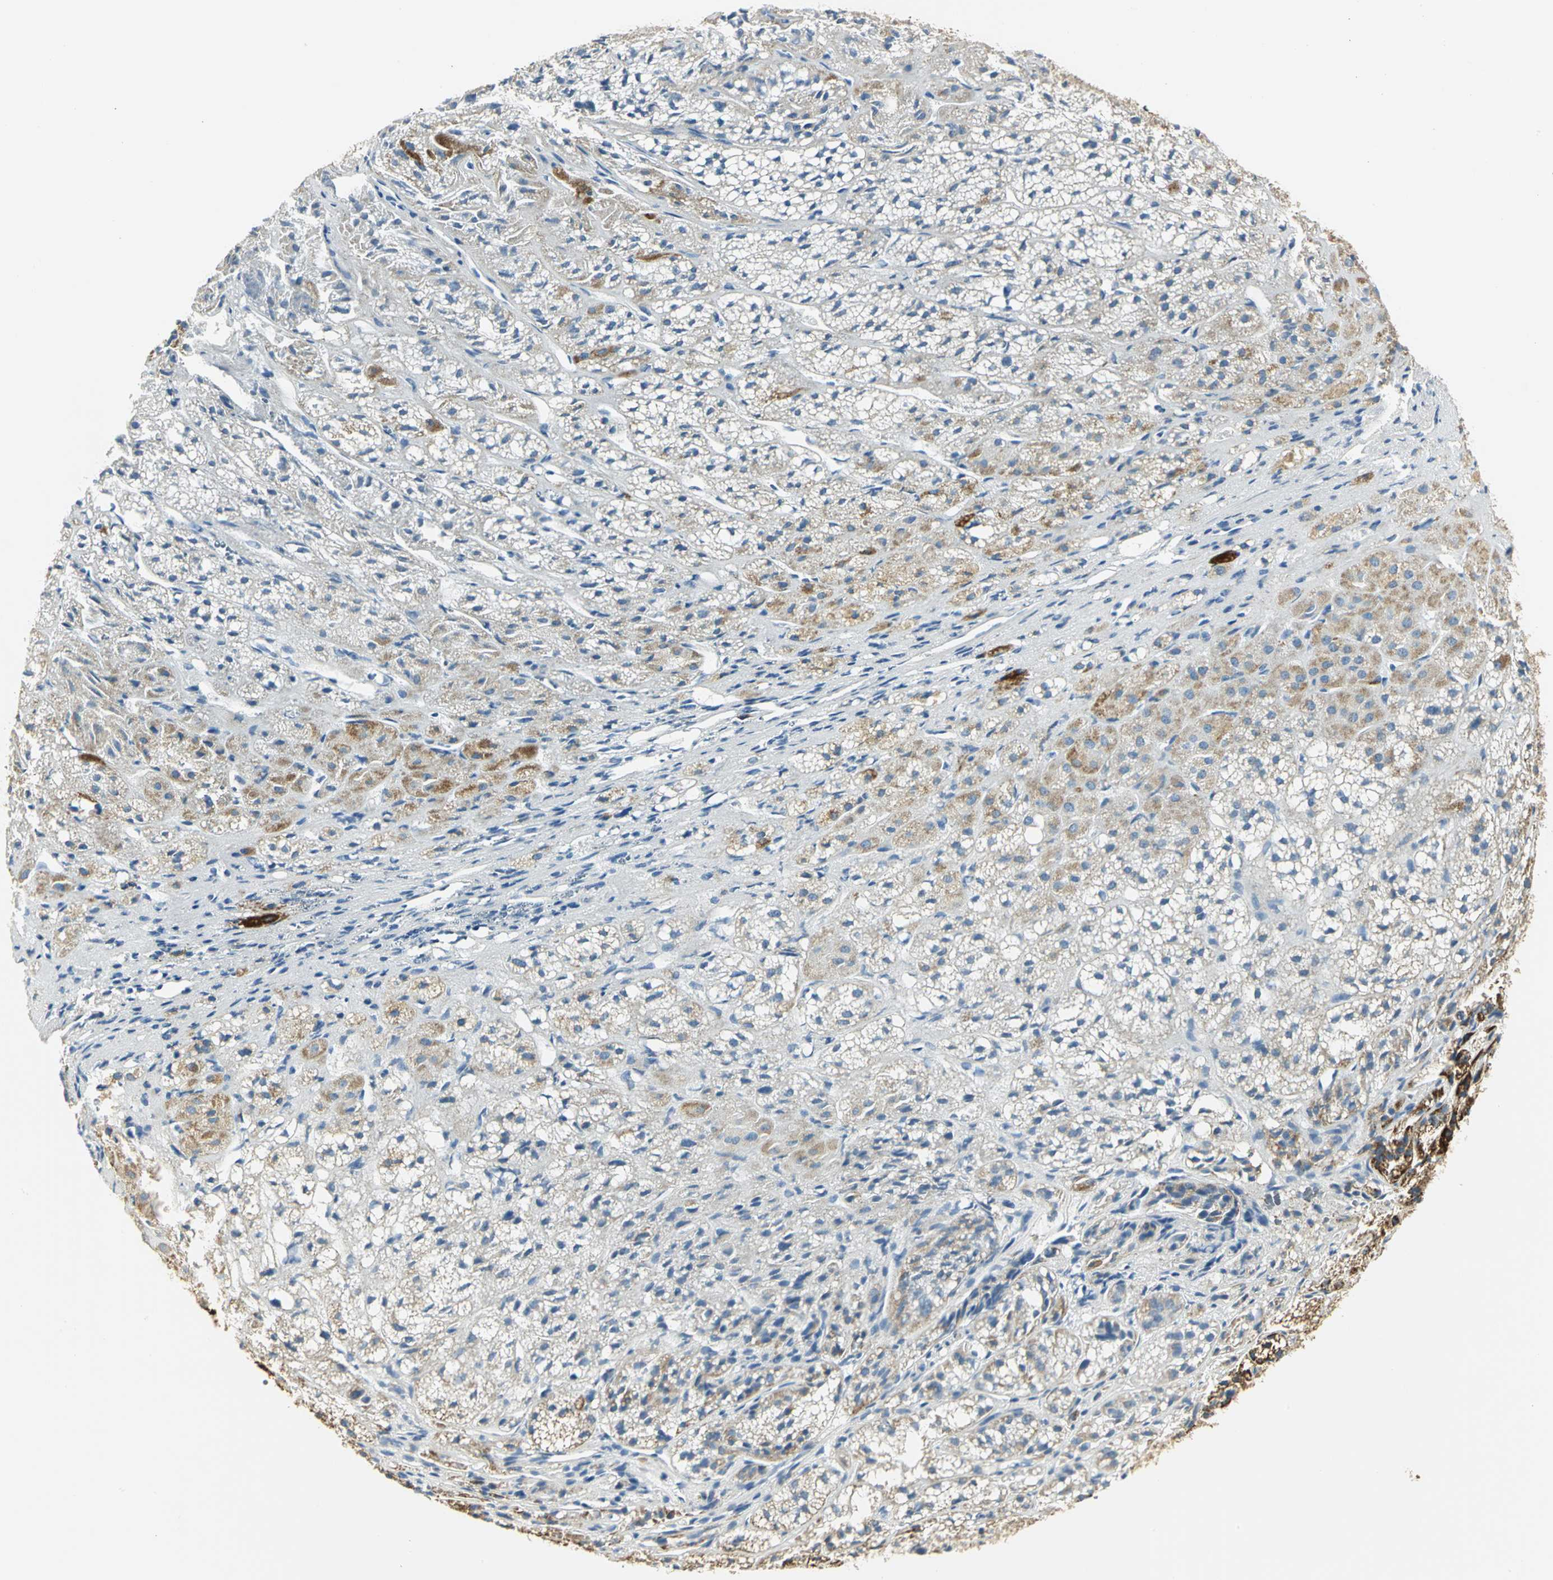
{"staining": {"intensity": "moderate", "quantity": ">75%", "location": "cytoplasmic/membranous"}, "tissue": "adrenal gland", "cell_type": "Glandular cells", "image_type": "normal", "snomed": [{"axis": "morphology", "description": "Normal tissue, NOS"}, {"axis": "topography", "description": "Adrenal gland"}], "caption": "High-power microscopy captured an IHC photomicrograph of normal adrenal gland, revealing moderate cytoplasmic/membranous positivity in approximately >75% of glandular cells.", "gene": "NTRK1", "patient": {"sex": "female", "age": 71}}